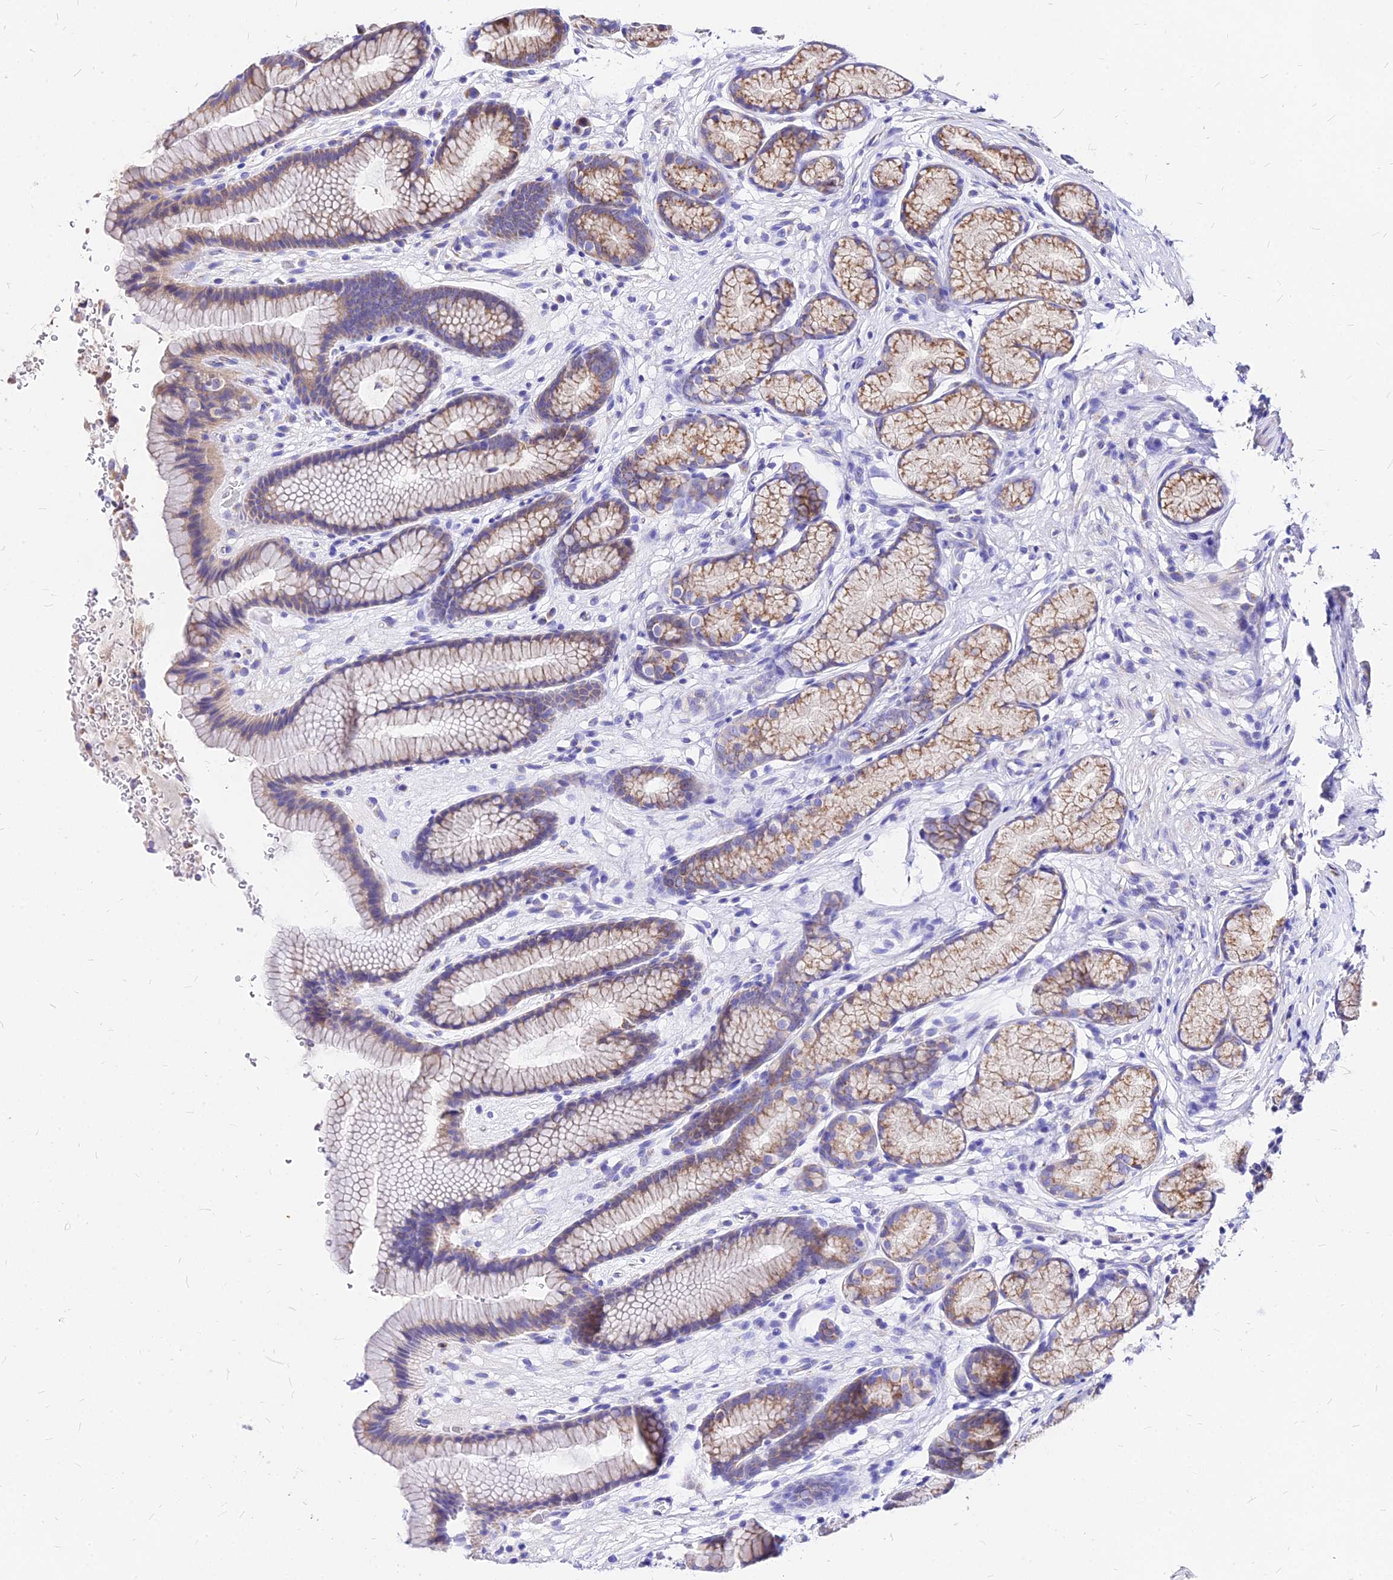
{"staining": {"intensity": "moderate", "quantity": "25%-75%", "location": "cytoplasmic/membranous"}, "tissue": "stomach", "cell_type": "Glandular cells", "image_type": "normal", "snomed": [{"axis": "morphology", "description": "Normal tissue, NOS"}, {"axis": "topography", "description": "Stomach"}], "caption": "Human stomach stained with a protein marker shows moderate staining in glandular cells.", "gene": "MRPL3", "patient": {"sex": "male", "age": 42}}